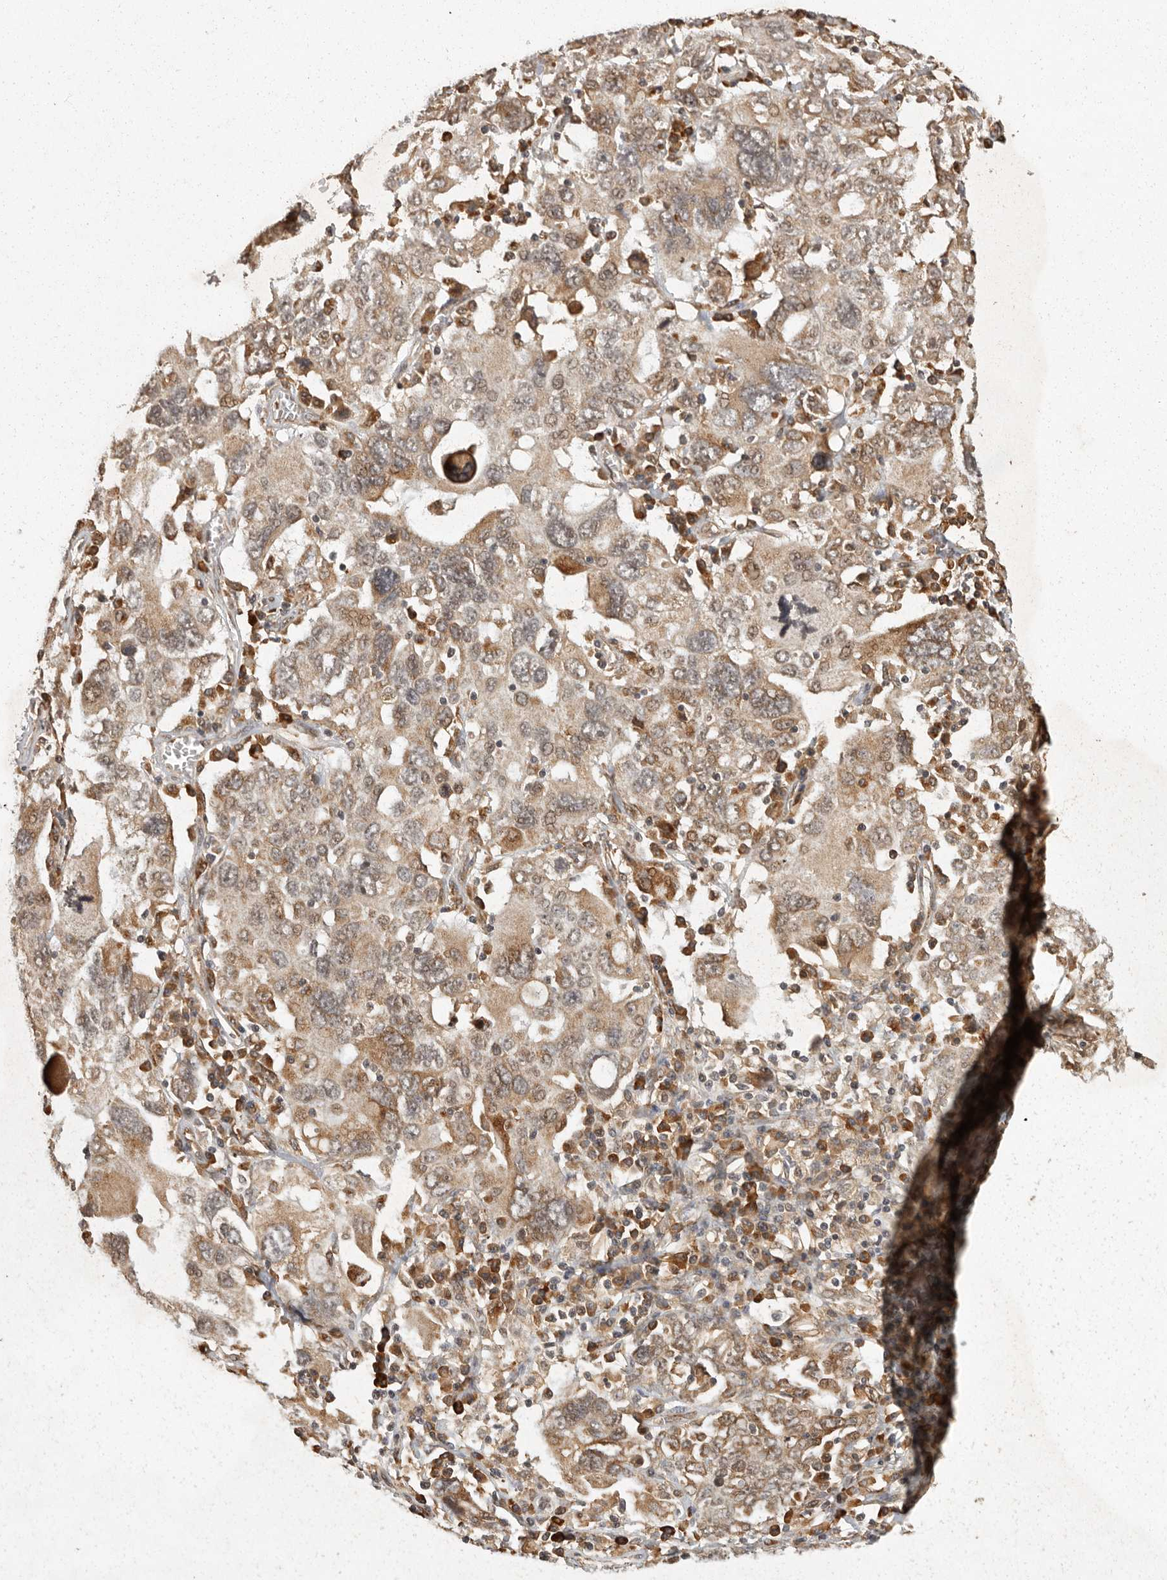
{"staining": {"intensity": "moderate", "quantity": ">75%", "location": "cytoplasmic/membranous,nuclear"}, "tissue": "ovarian cancer", "cell_type": "Tumor cells", "image_type": "cancer", "snomed": [{"axis": "morphology", "description": "Carcinoma, endometroid"}, {"axis": "topography", "description": "Ovary"}], "caption": "Ovarian endometroid carcinoma stained for a protein shows moderate cytoplasmic/membranous and nuclear positivity in tumor cells. The protein is shown in brown color, while the nuclei are stained blue.", "gene": "ZNF83", "patient": {"sex": "female", "age": 62}}